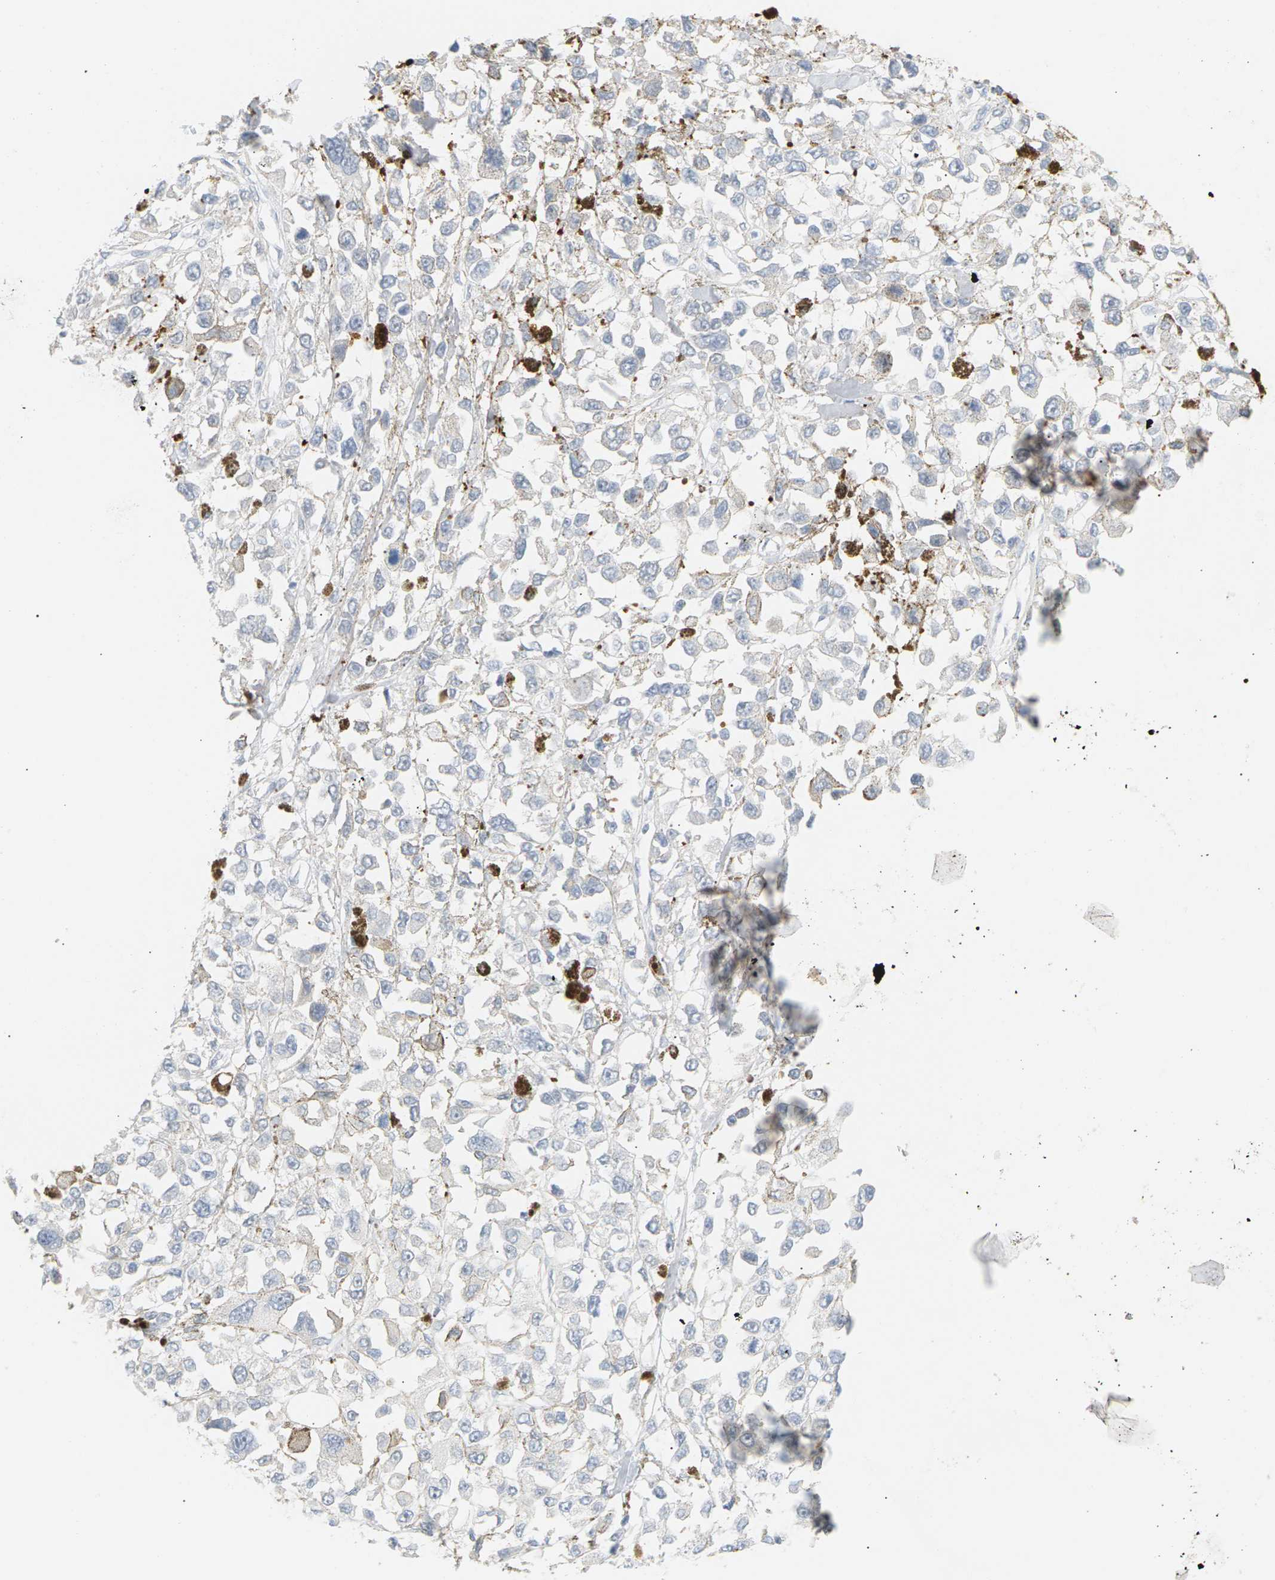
{"staining": {"intensity": "negative", "quantity": "none", "location": "none"}, "tissue": "melanoma", "cell_type": "Tumor cells", "image_type": "cancer", "snomed": [{"axis": "morphology", "description": "Malignant melanoma, Metastatic site"}, {"axis": "topography", "description": "Lymph node"}], "caption": "DAB (3,3'-diaminobenzidine) immunohistochemical staining of human melanoma demonstrates no significant positivity in tumor cells.", "gene": "CLU", "patient": {"sex": "male", "age": 59}}